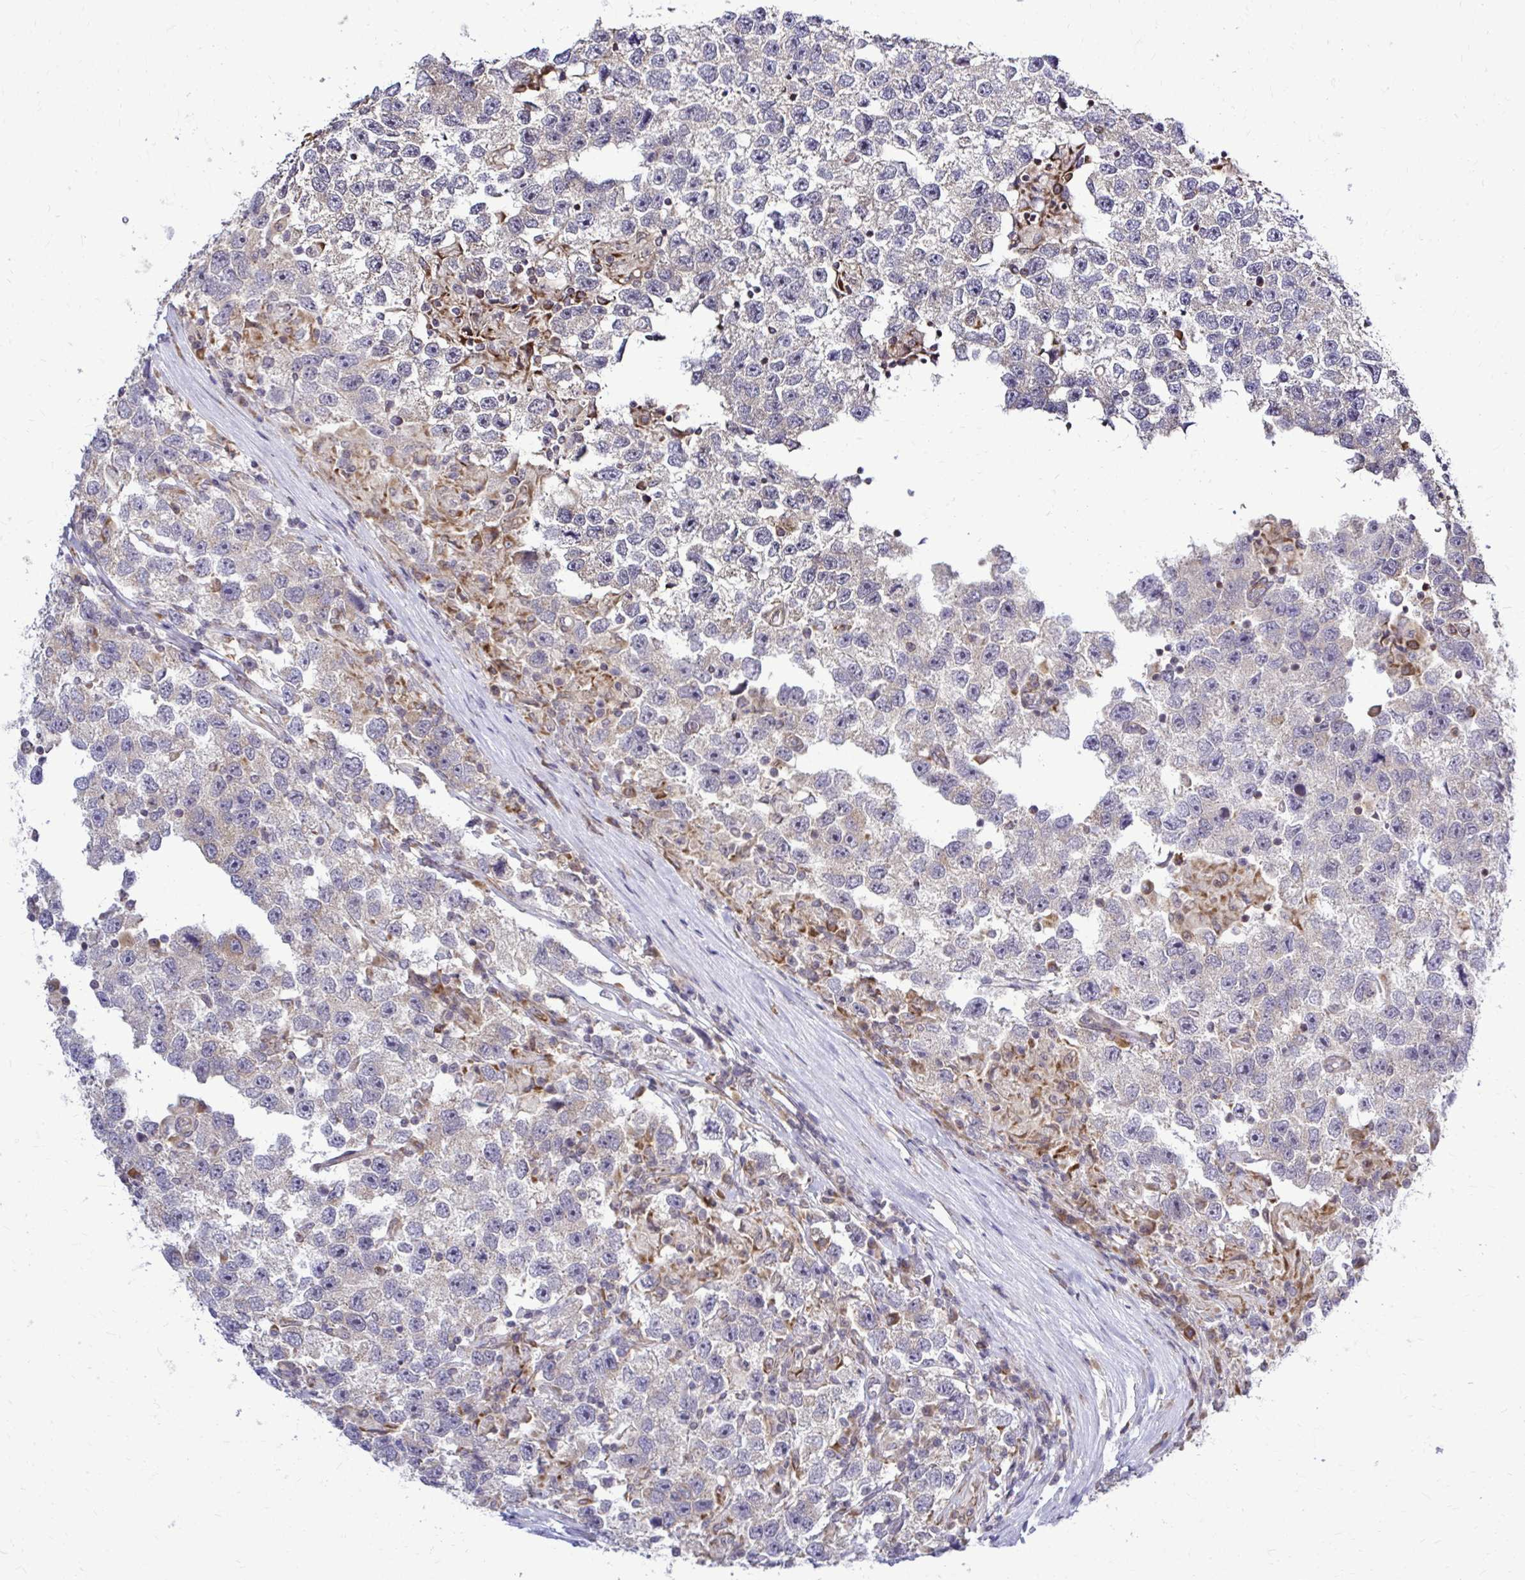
{"staining": {"intensity": "negative", "quantity": "none", "location": "none"}, "tissue": "testis cancer", "cell_type": "Tumor cells", "image_type": "cancer", "snomed": [{"axis": "morphology", "description": "Seminoma, NOS"}, {"axis": "topography", "description": "Testis"}], "caption": "This image is of testis seminoma stained with IHC to label a protein in brown with the nuclei are counter-stained blue. There is no staining in tumor cells.", "gene": "FMR1", "patient": {"sex": "male", "age": 26}}